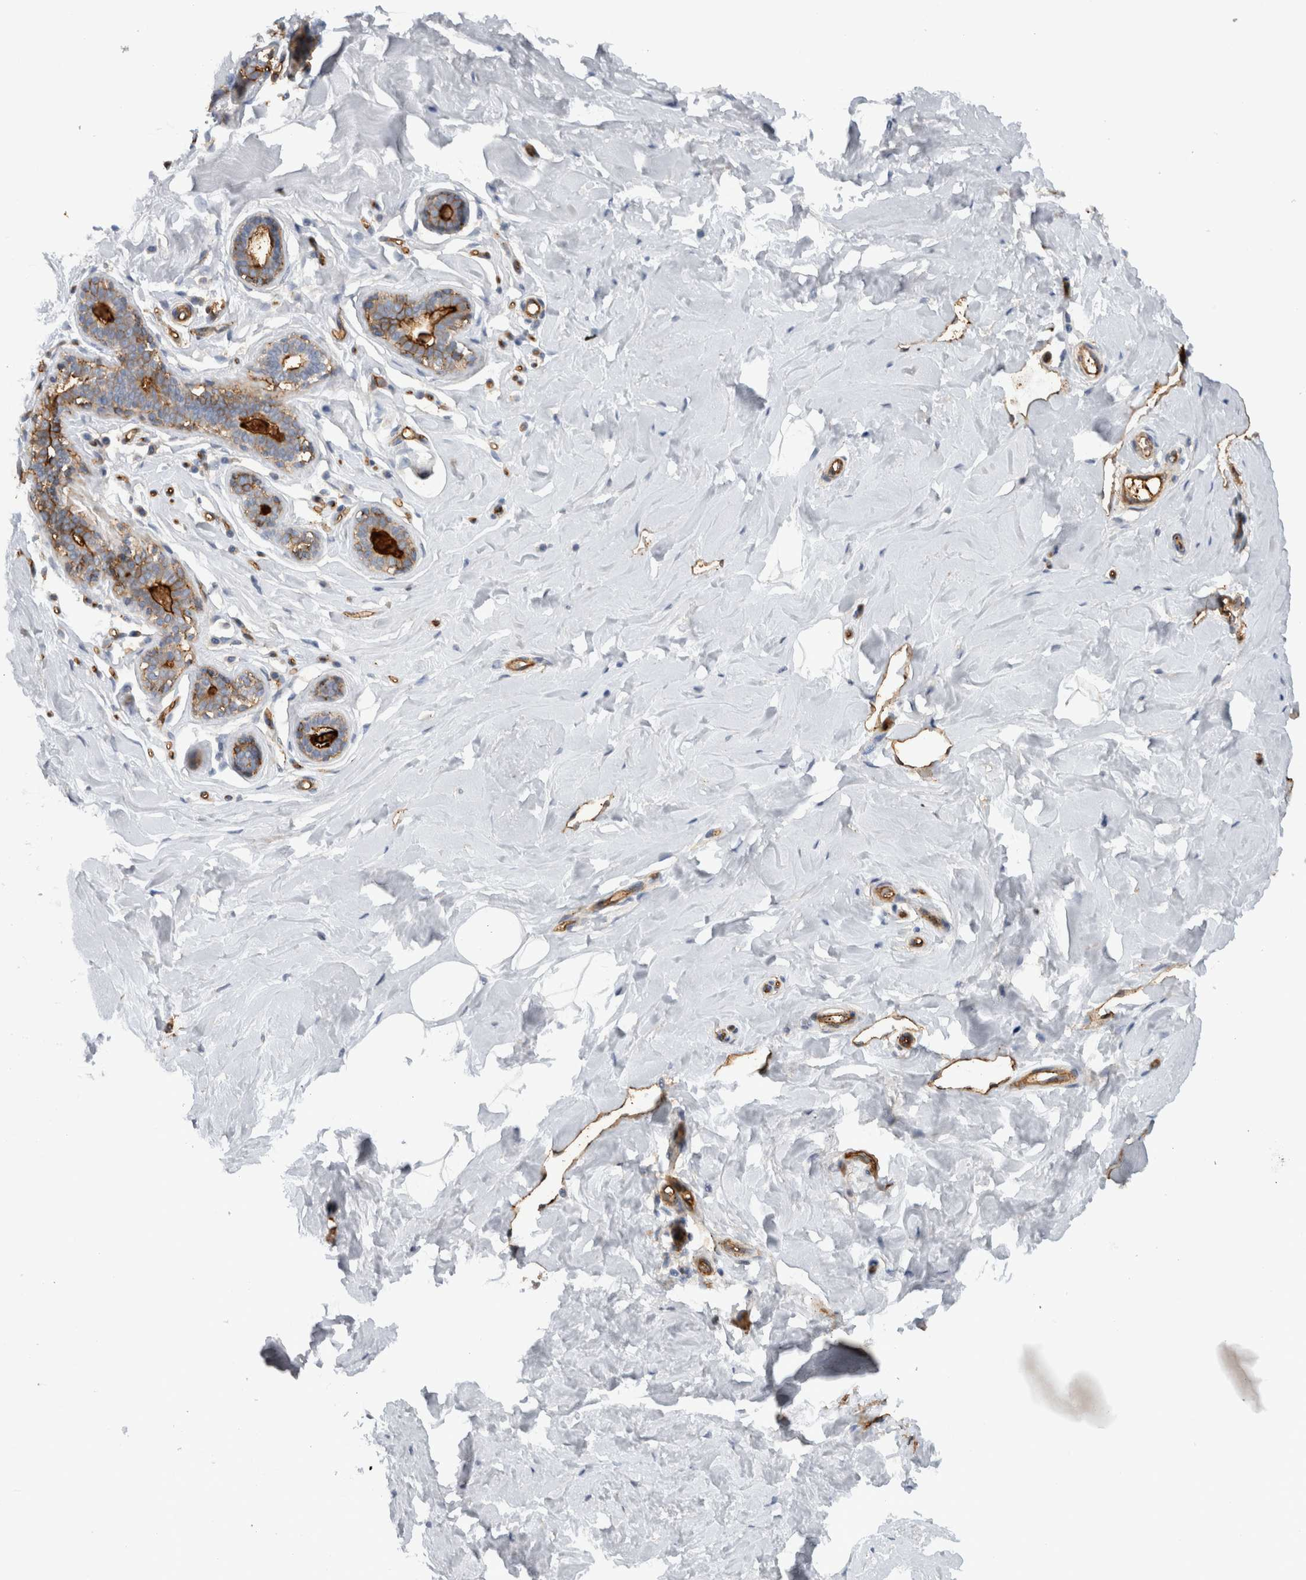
{"staining": {"intensity": "negative", "quantity": "none", "location": "none"}, "tissue": "breast", "cell_type": "Adipocytes", "image_type": "normal", "snomed": [{"axis": "morphology", "description": "Normal tissue, NOS"}, {"axis": "topography", "description": "Breast"}], "caption": "High magnification brightfield microscopy of unremarkable breast stained with DAB (brown) and counterstained with hematoxylin (blue): adipocytes show no significant staining.", "gene": "CD59", "patient": {"sex": "female", "age": 23}}